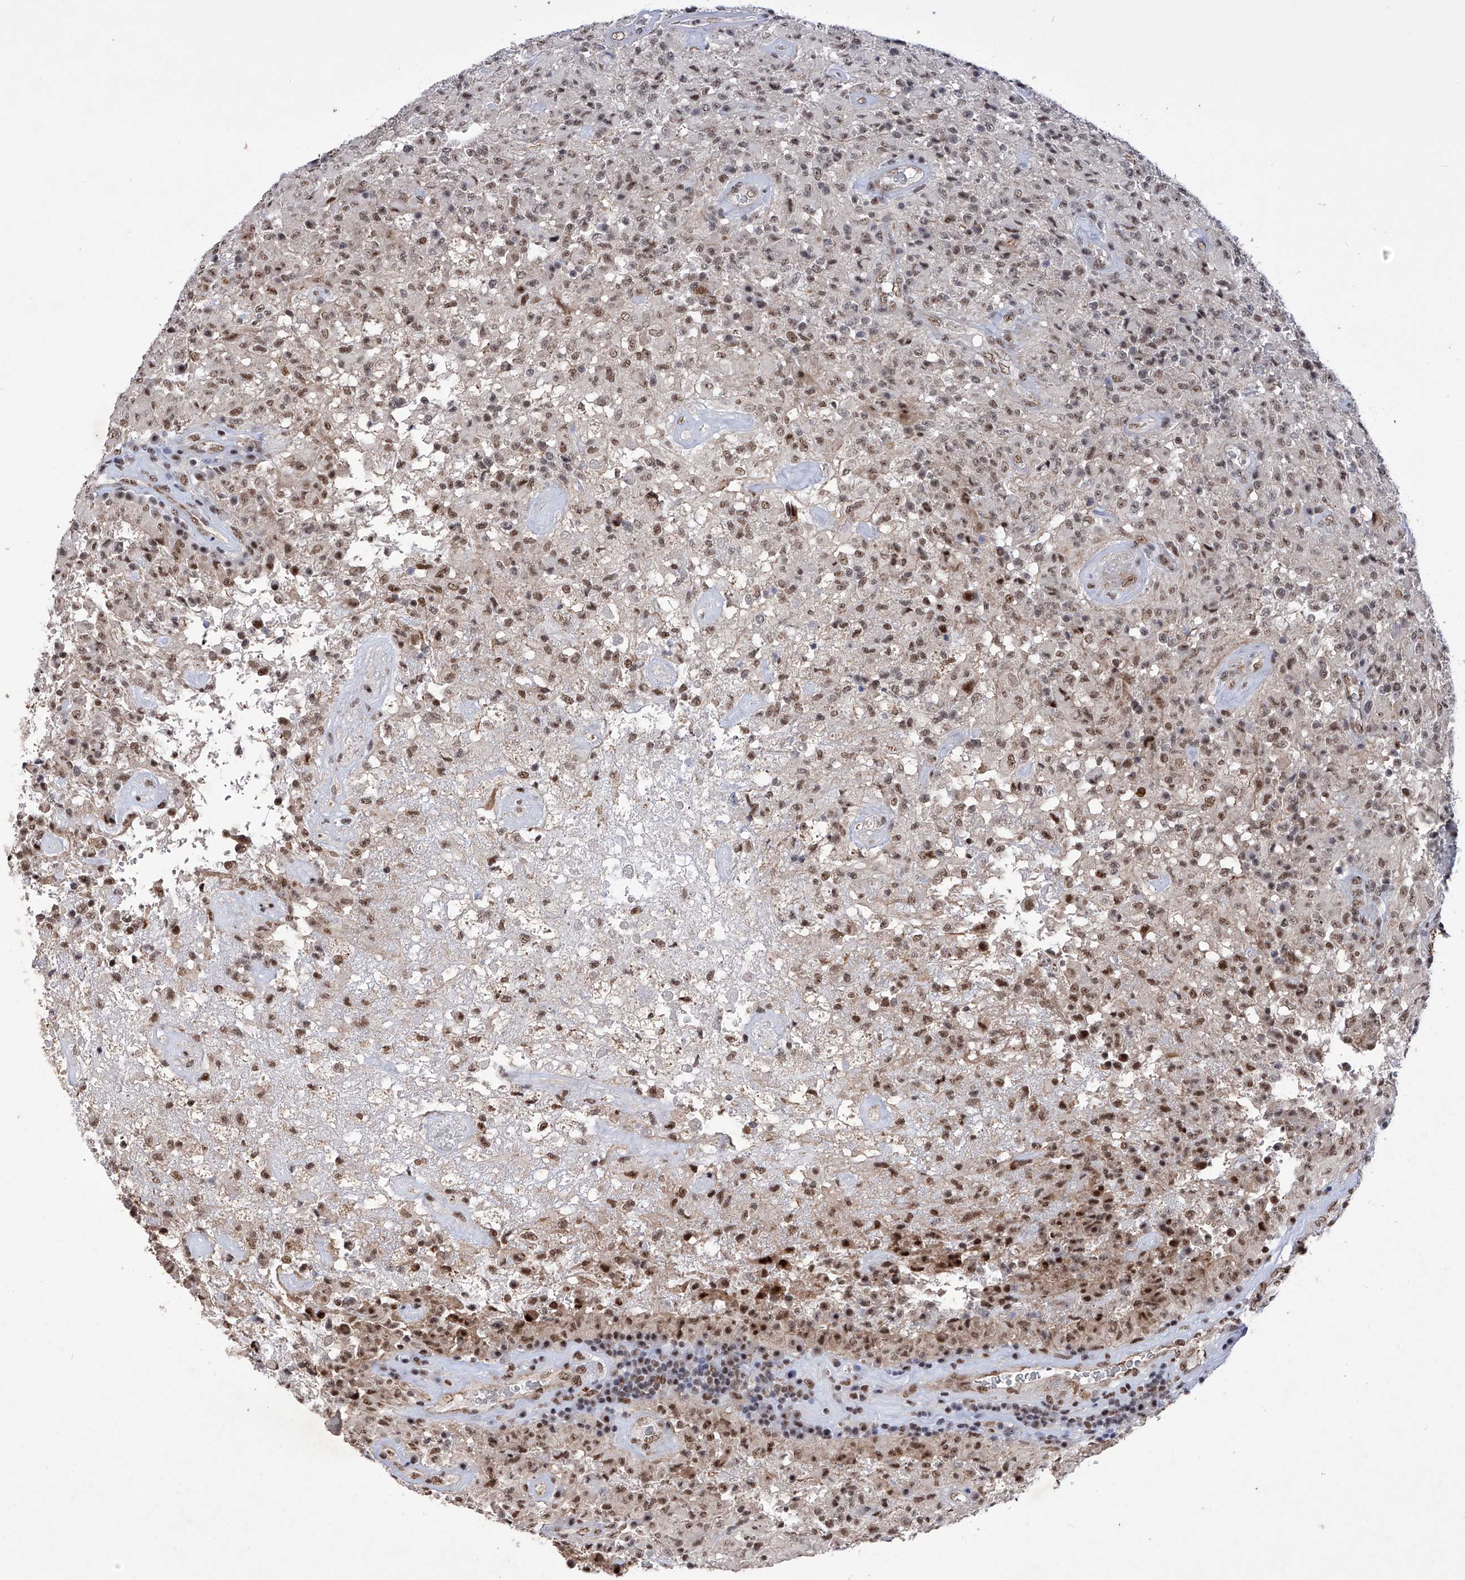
{"staining": {"intensity": "moderate", "quantity": ">75%", "location": "nuclear"}, "tissue": "glioma", "cell_type": "Tumor cells", "image_type": "cancer", "snomed": [{"axis": "morphology", "description": "Glioma, malignant, High grade"}, {"axis": "topography", "description": "Brain"}], "caption": "Immunohistochemistry image of malignant high-grade glioma stained for a protein (brown), which exhibits medium levels of moderate nuclear staining in approximately >75% of tumor cells.", "gene": "NFATC4", "patient": {"sex": "female", "age": 57}}